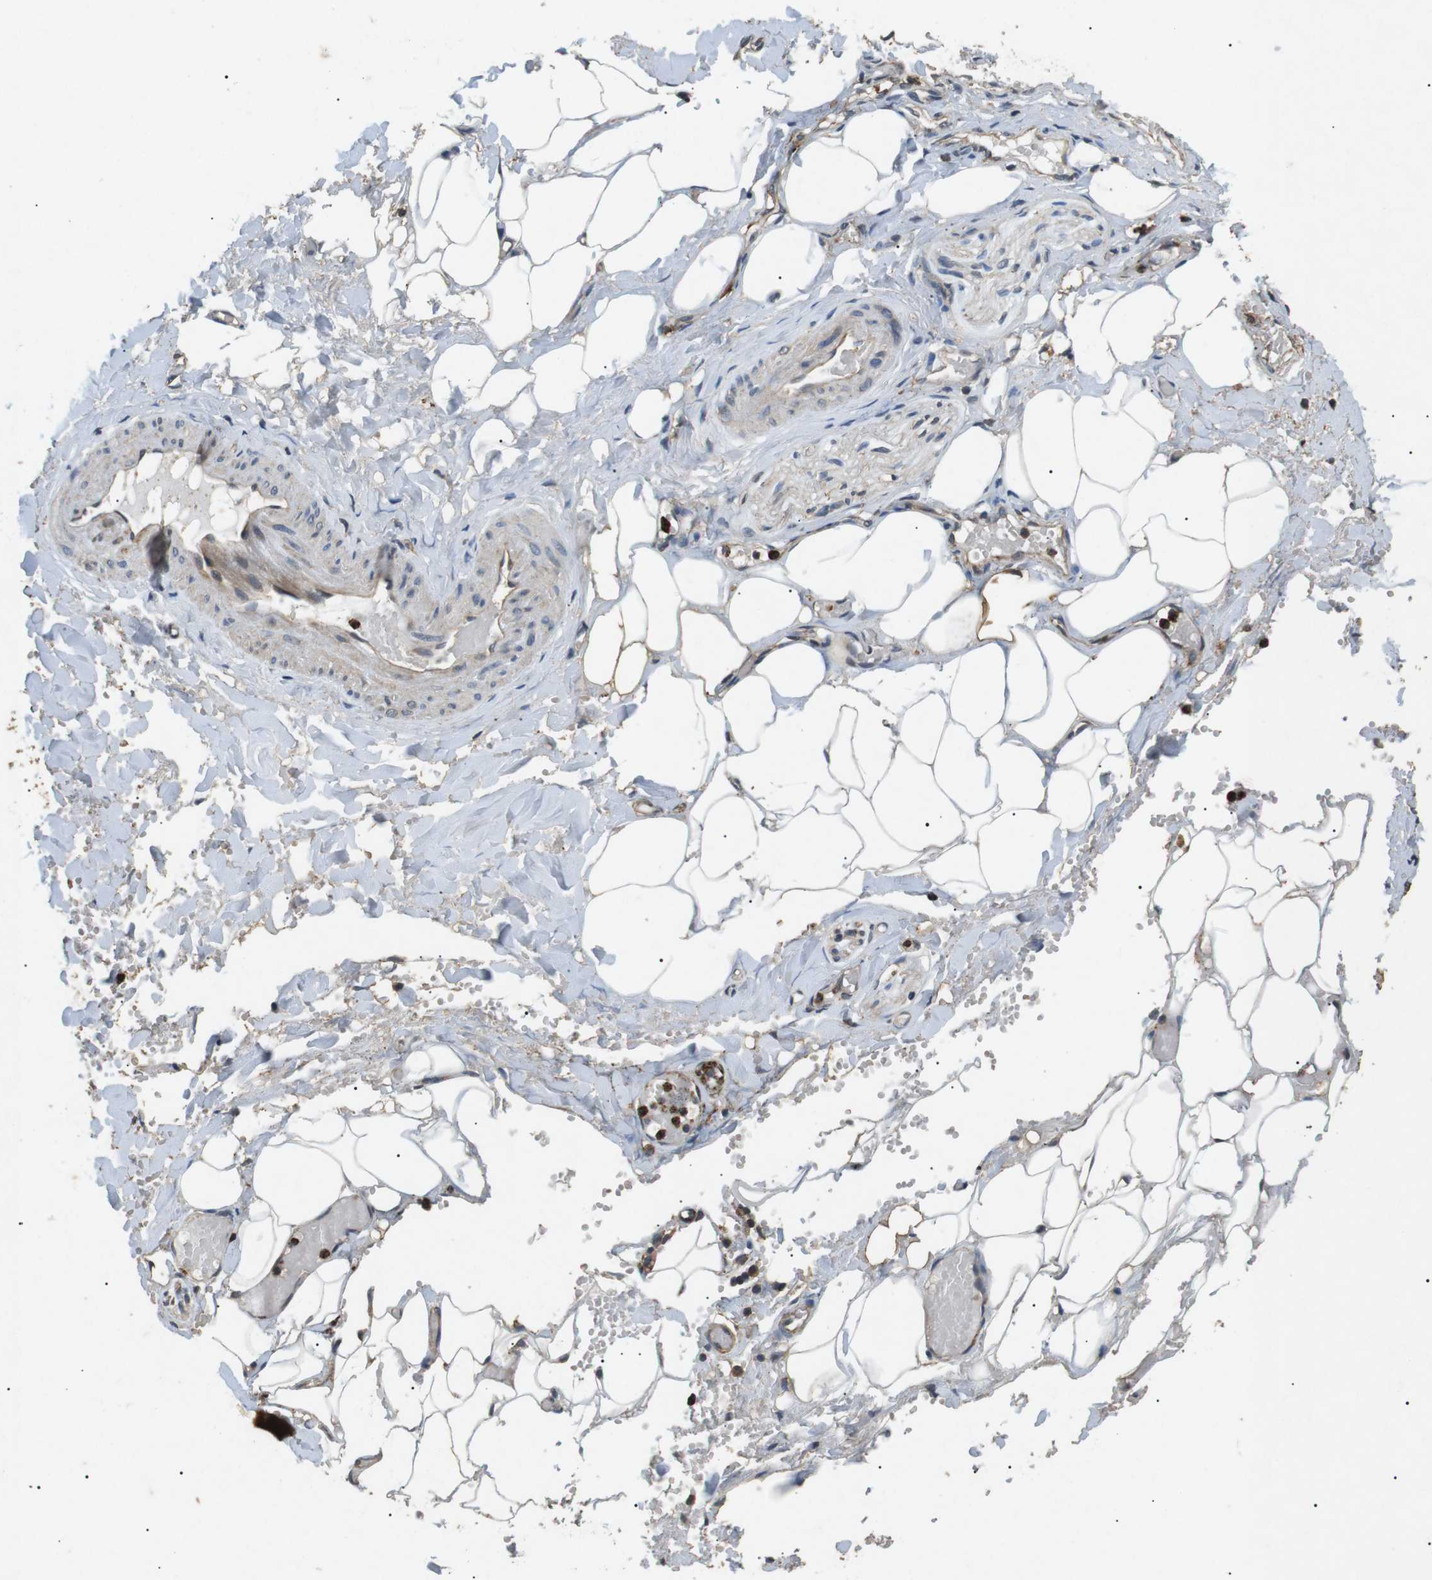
{"staining": {"intensity": "weak", "quantity": ">75%", "location": "cytoplasmic/membranous"}, "tissue": "adipose tissue", "cell_type": "Adipocytes", "image_type": "normal", "snomed": [{"axis": "morphology", "description": "Normal tissue, NOS"}, {"axis": "topography", "description": "Soft tissue"}, {"axis": "topography", "description": "Vascular tissue"}], "caption": "Human adipose tissue stained with a brown dye demonstrates weak cytoplasmic/membranous positive staining in about >75% of adipocytes.", "gene": "TBC1D15", "patient": {"sex": "female", "age": 35}}